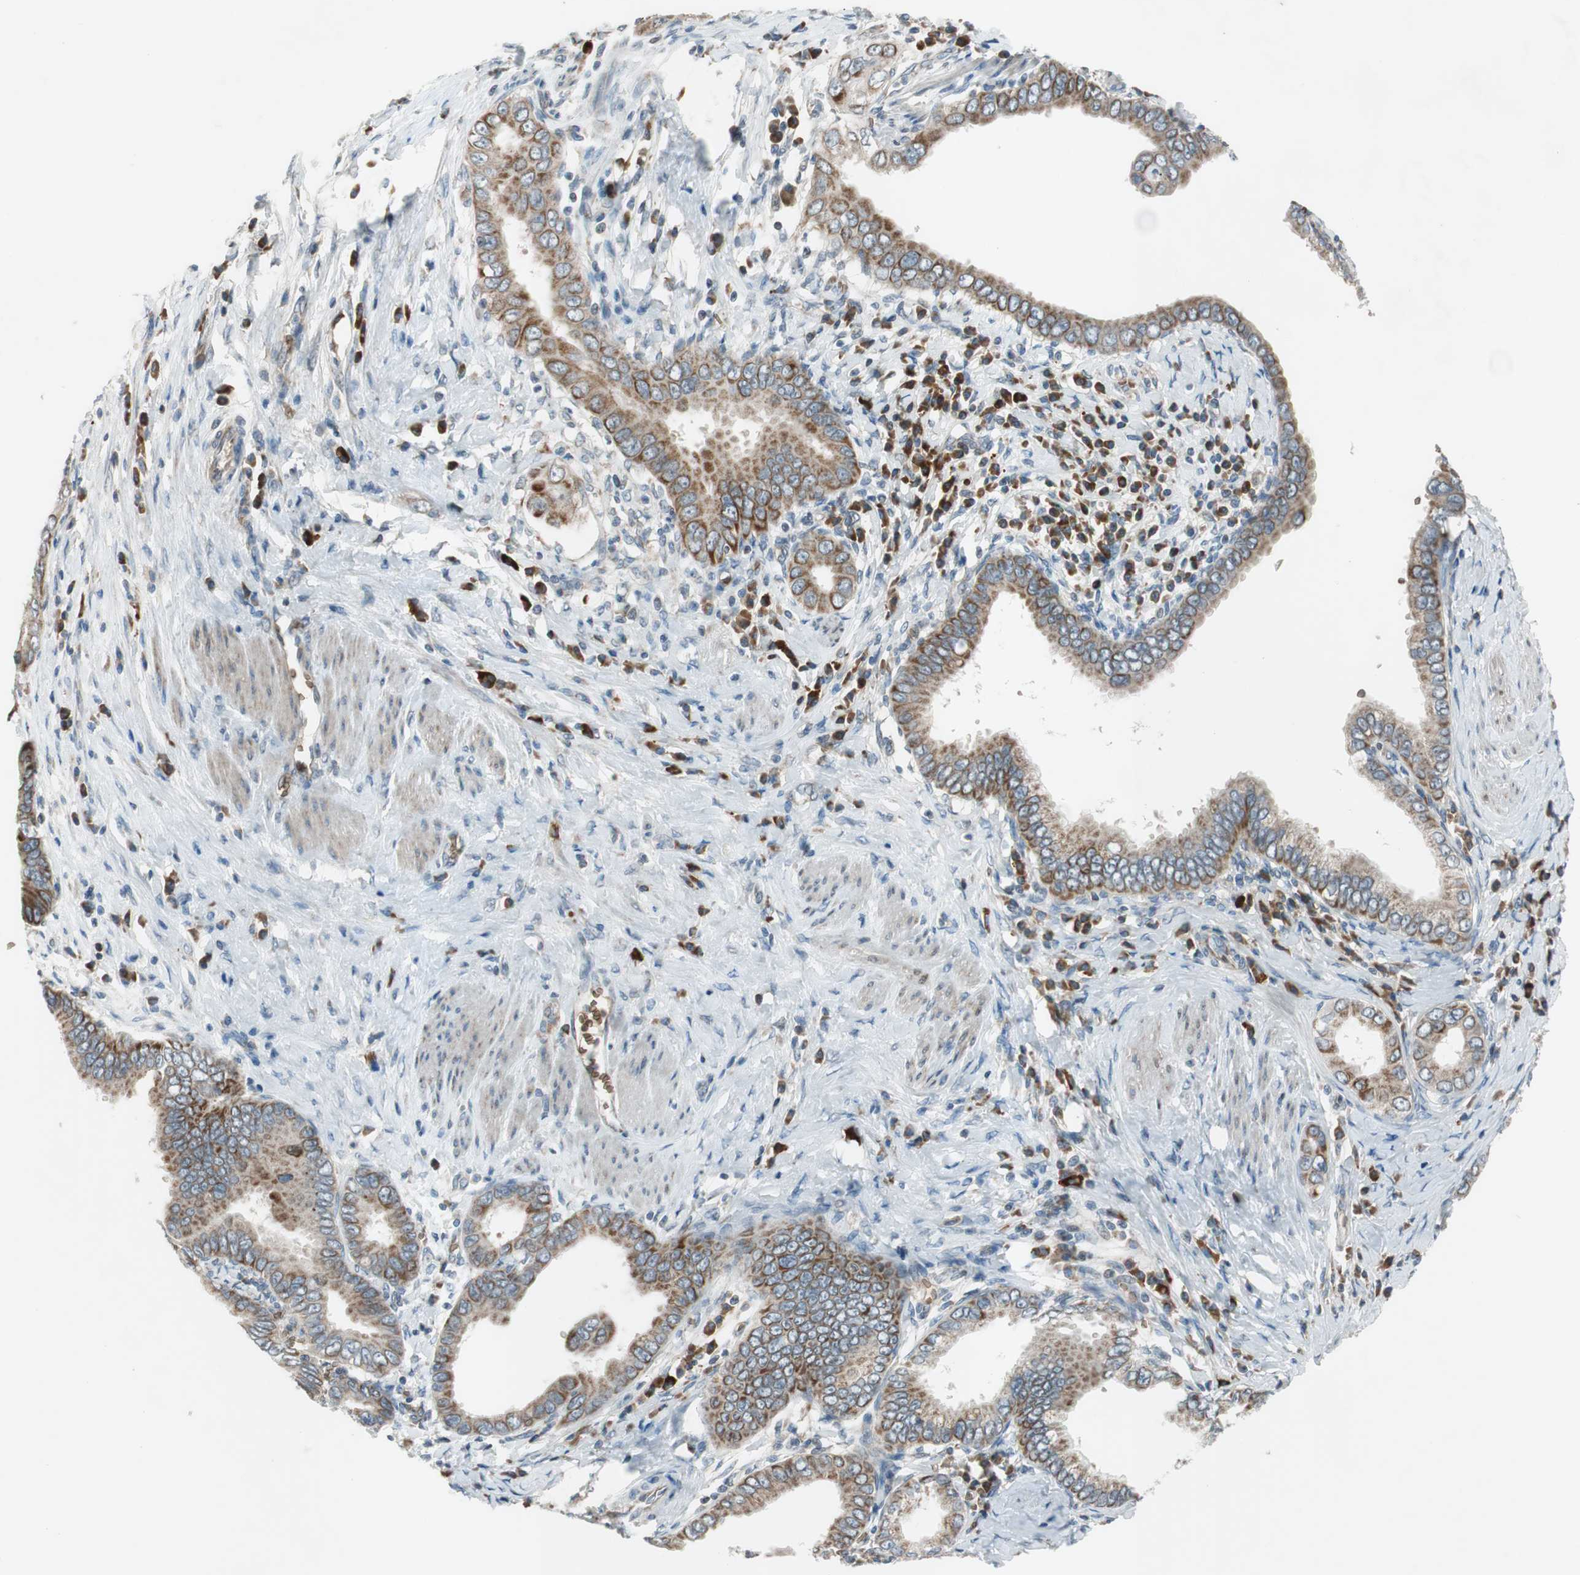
{"staining": {"intensity": "moderate", "quantity": ">75%", "location": "cytoplasmic/membranous"}, "tissue": "pancreatic cancer", "cell_type": "Tumor cells", "image_type": "cancer", "snomed": [{"axis": "morphology", "description": "Normal tissue, NOS"}, {"axis": "topography", "description": "Lymph node"}], "caption": "Pancreatic cancer was stained to show a protein in brown. There is medium levels of moderate cytoplasmic/membranous staining in about >75% of tumor cells. (IHC, brightfield microscopy, high magnification).", "gene": "GYPC", "patient": {"sex": "male", "age": 50}}